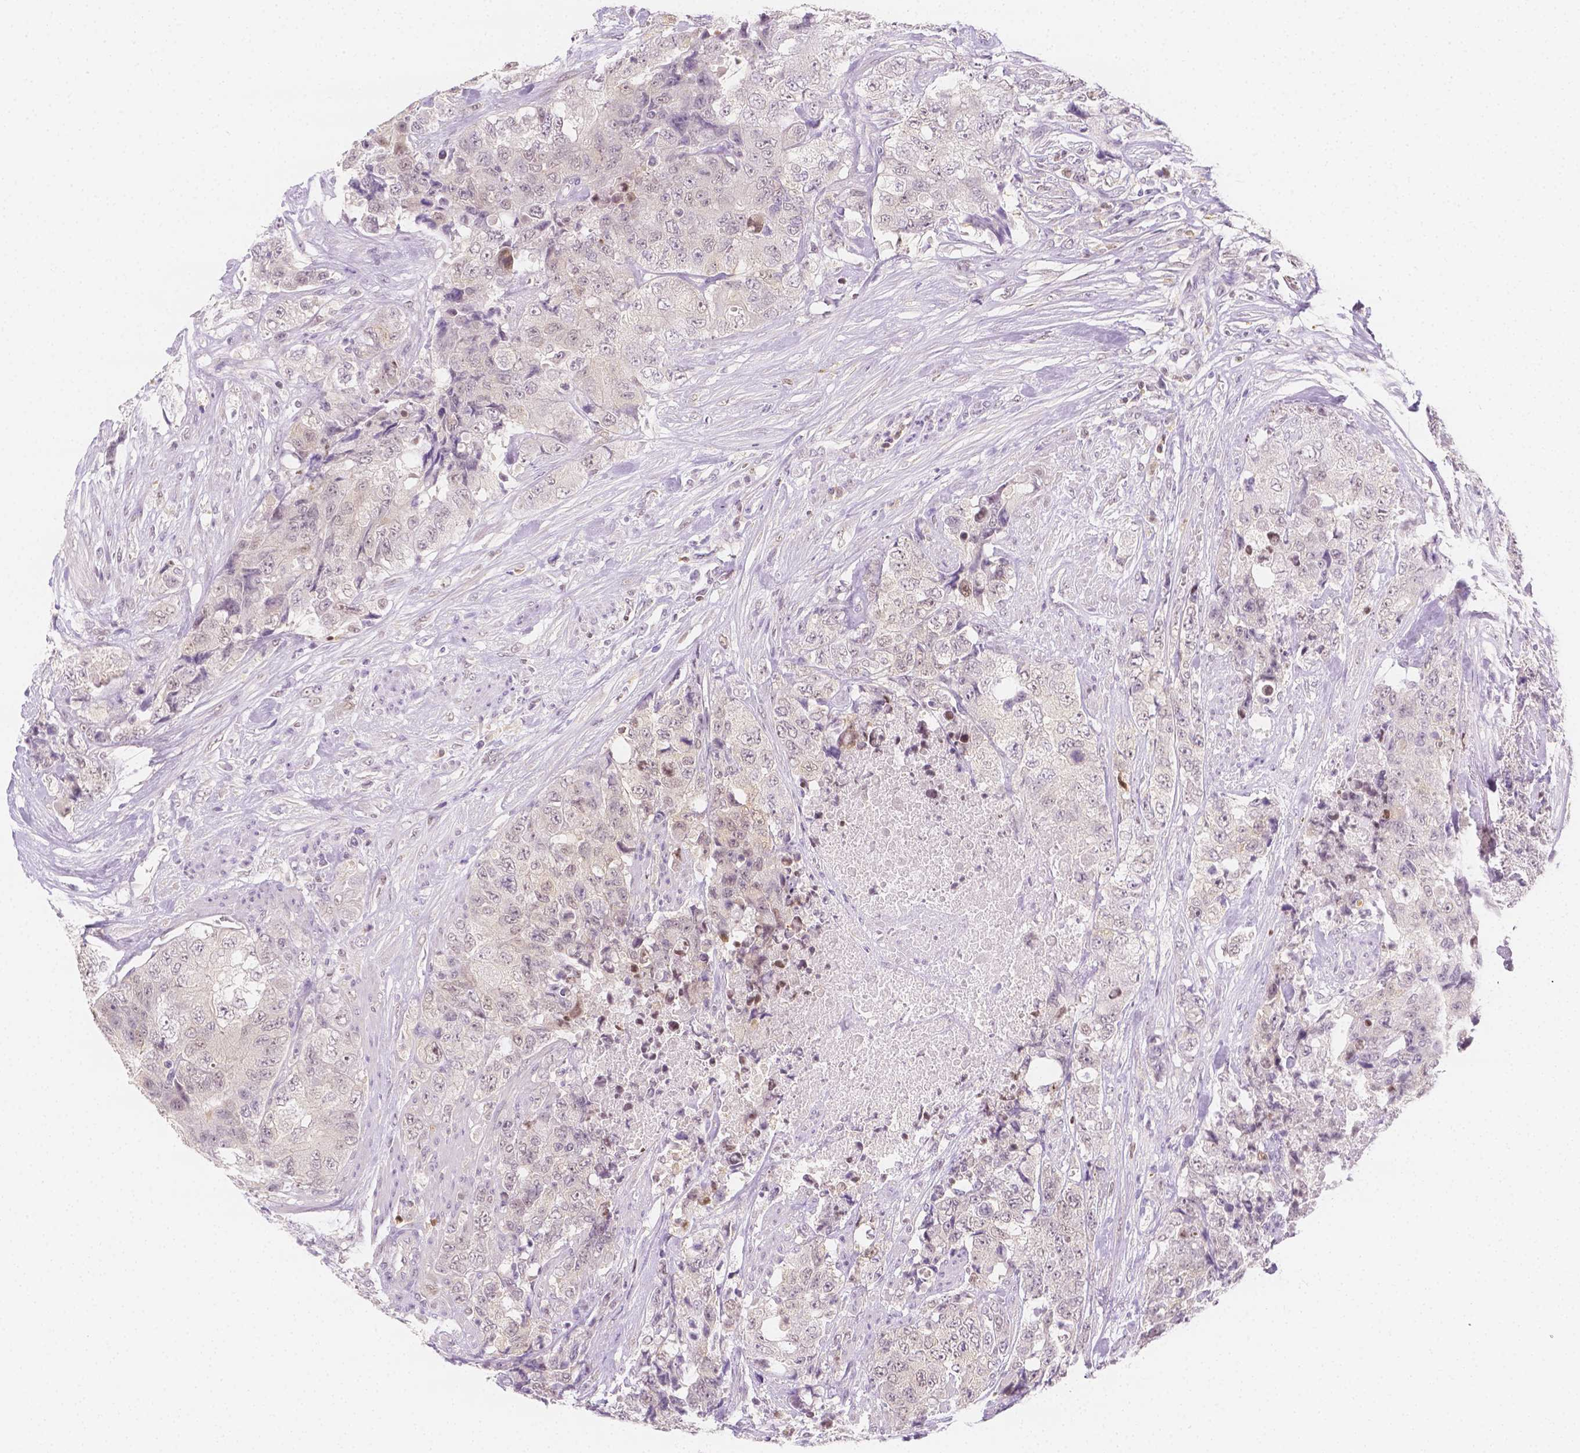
{"staining": {"intensity": "negative", "quantity": "none", "location": "none"}, "tissue": "urothelial cancer", "cell_type": "Tumor cells", "image_type": "cancer", "snomed": [{"axis": "morphology", "description": "Urothelial carcinoma, High grade"}, {"axis": "topography", "description": "Urinary bladder"}], "caption": "Tumor cells show no significant protein expression in high-grade urothelial carcinoma. (DAB immunohistochemistry (IHC), high magnification).", "gene": "SGTB", "patient": {"sex": "female", "age": 78}}